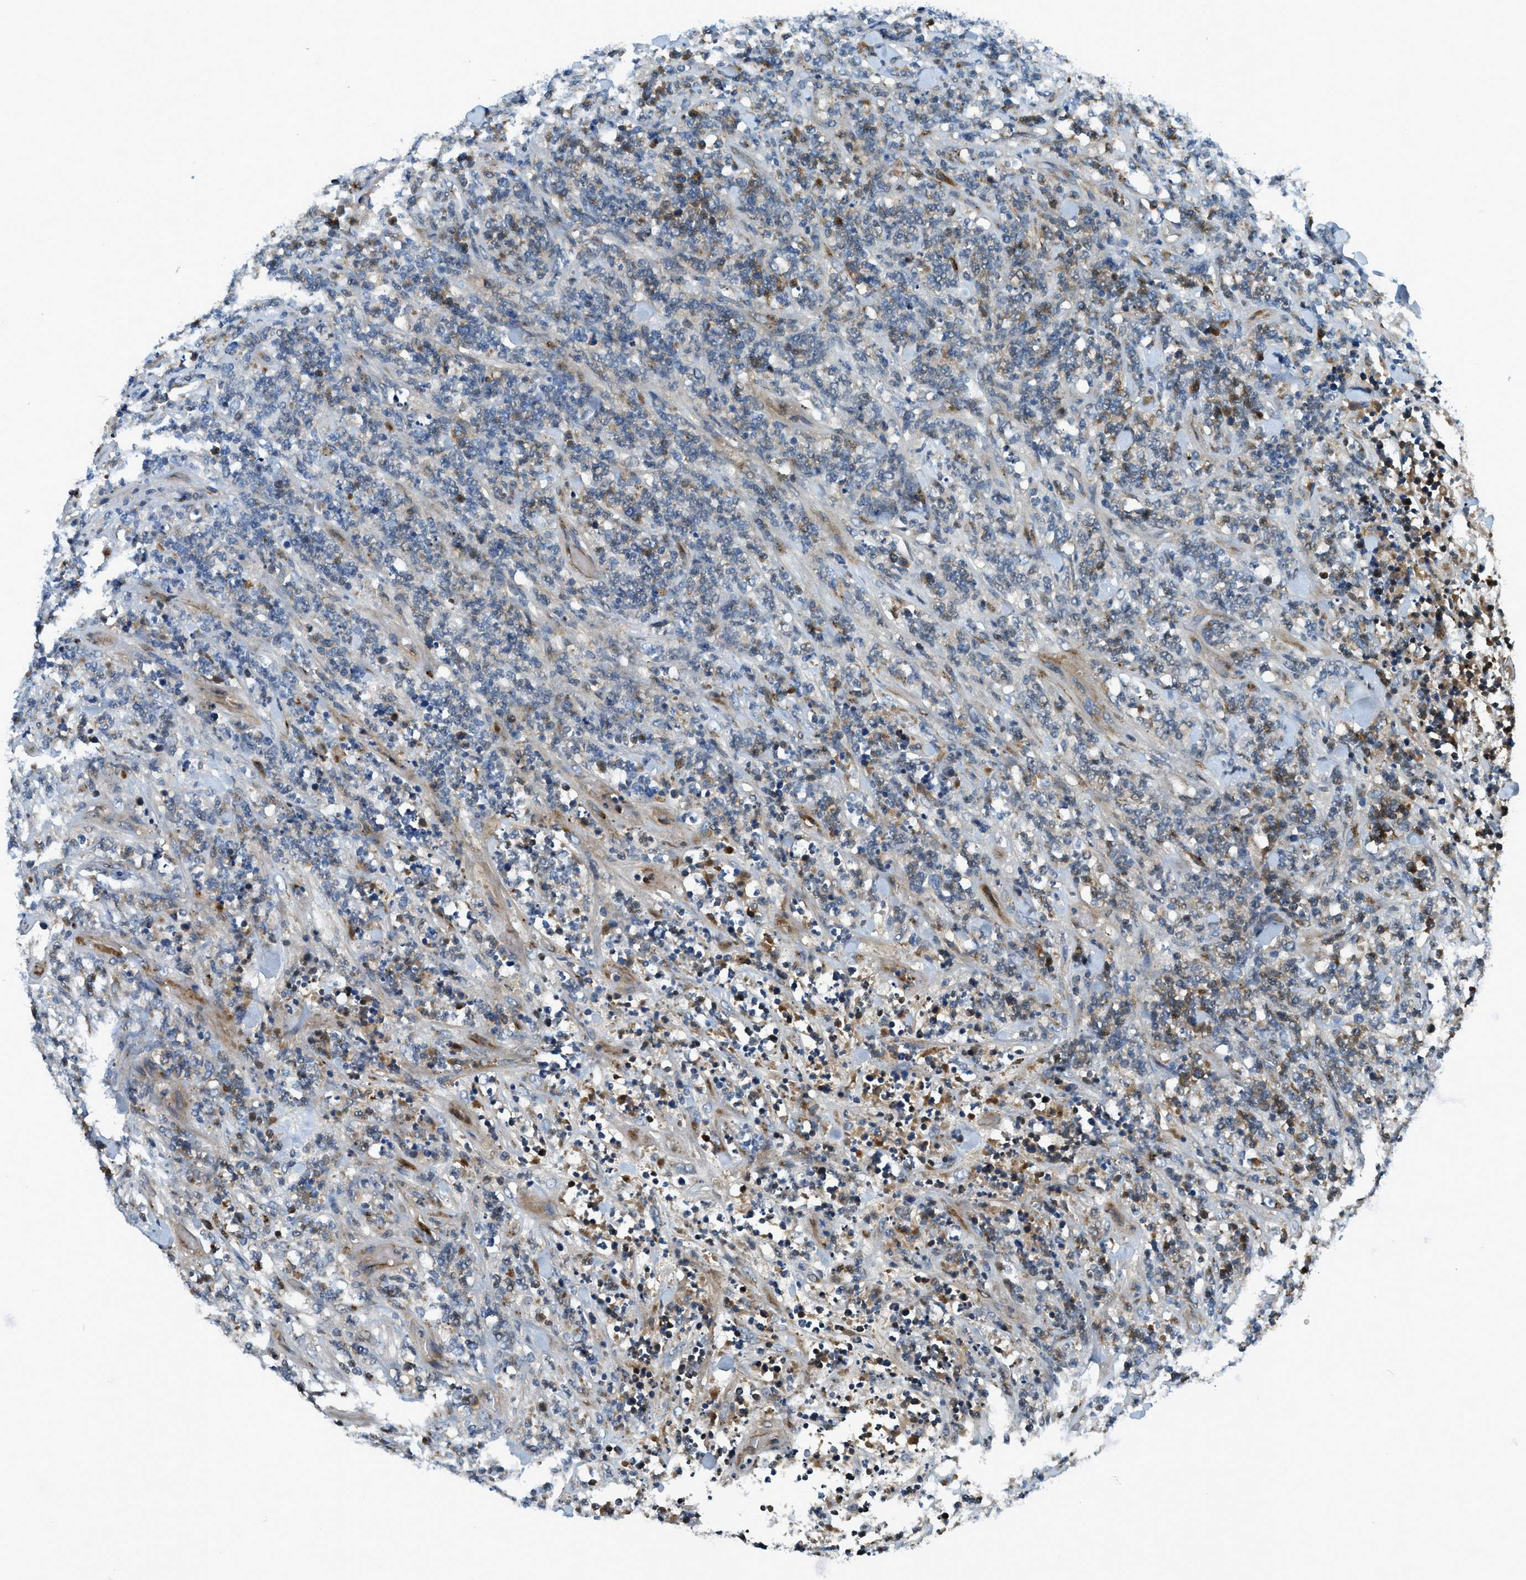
{"staining": {"intensity": "weak", "quantity": "<25%", "location": "cytoplasmic/membranous"}, "tissue": "lymphoma", "cell_type": "Tumor cells", "image_type": "cancer", "snomed": [{"axis": "morphology", "description": "Malignant lymphoma, non-Hodgkin's type, High grade"}, {"axis": "topography", "description": "Soft tissue"}], "caption": "Tumor cells show no significant protein positivity in high-grade malignant lymphoma, non-Hodgkin's type.", "gene": "TRIM59", "patient": {"sex": "male", "age": 18}}